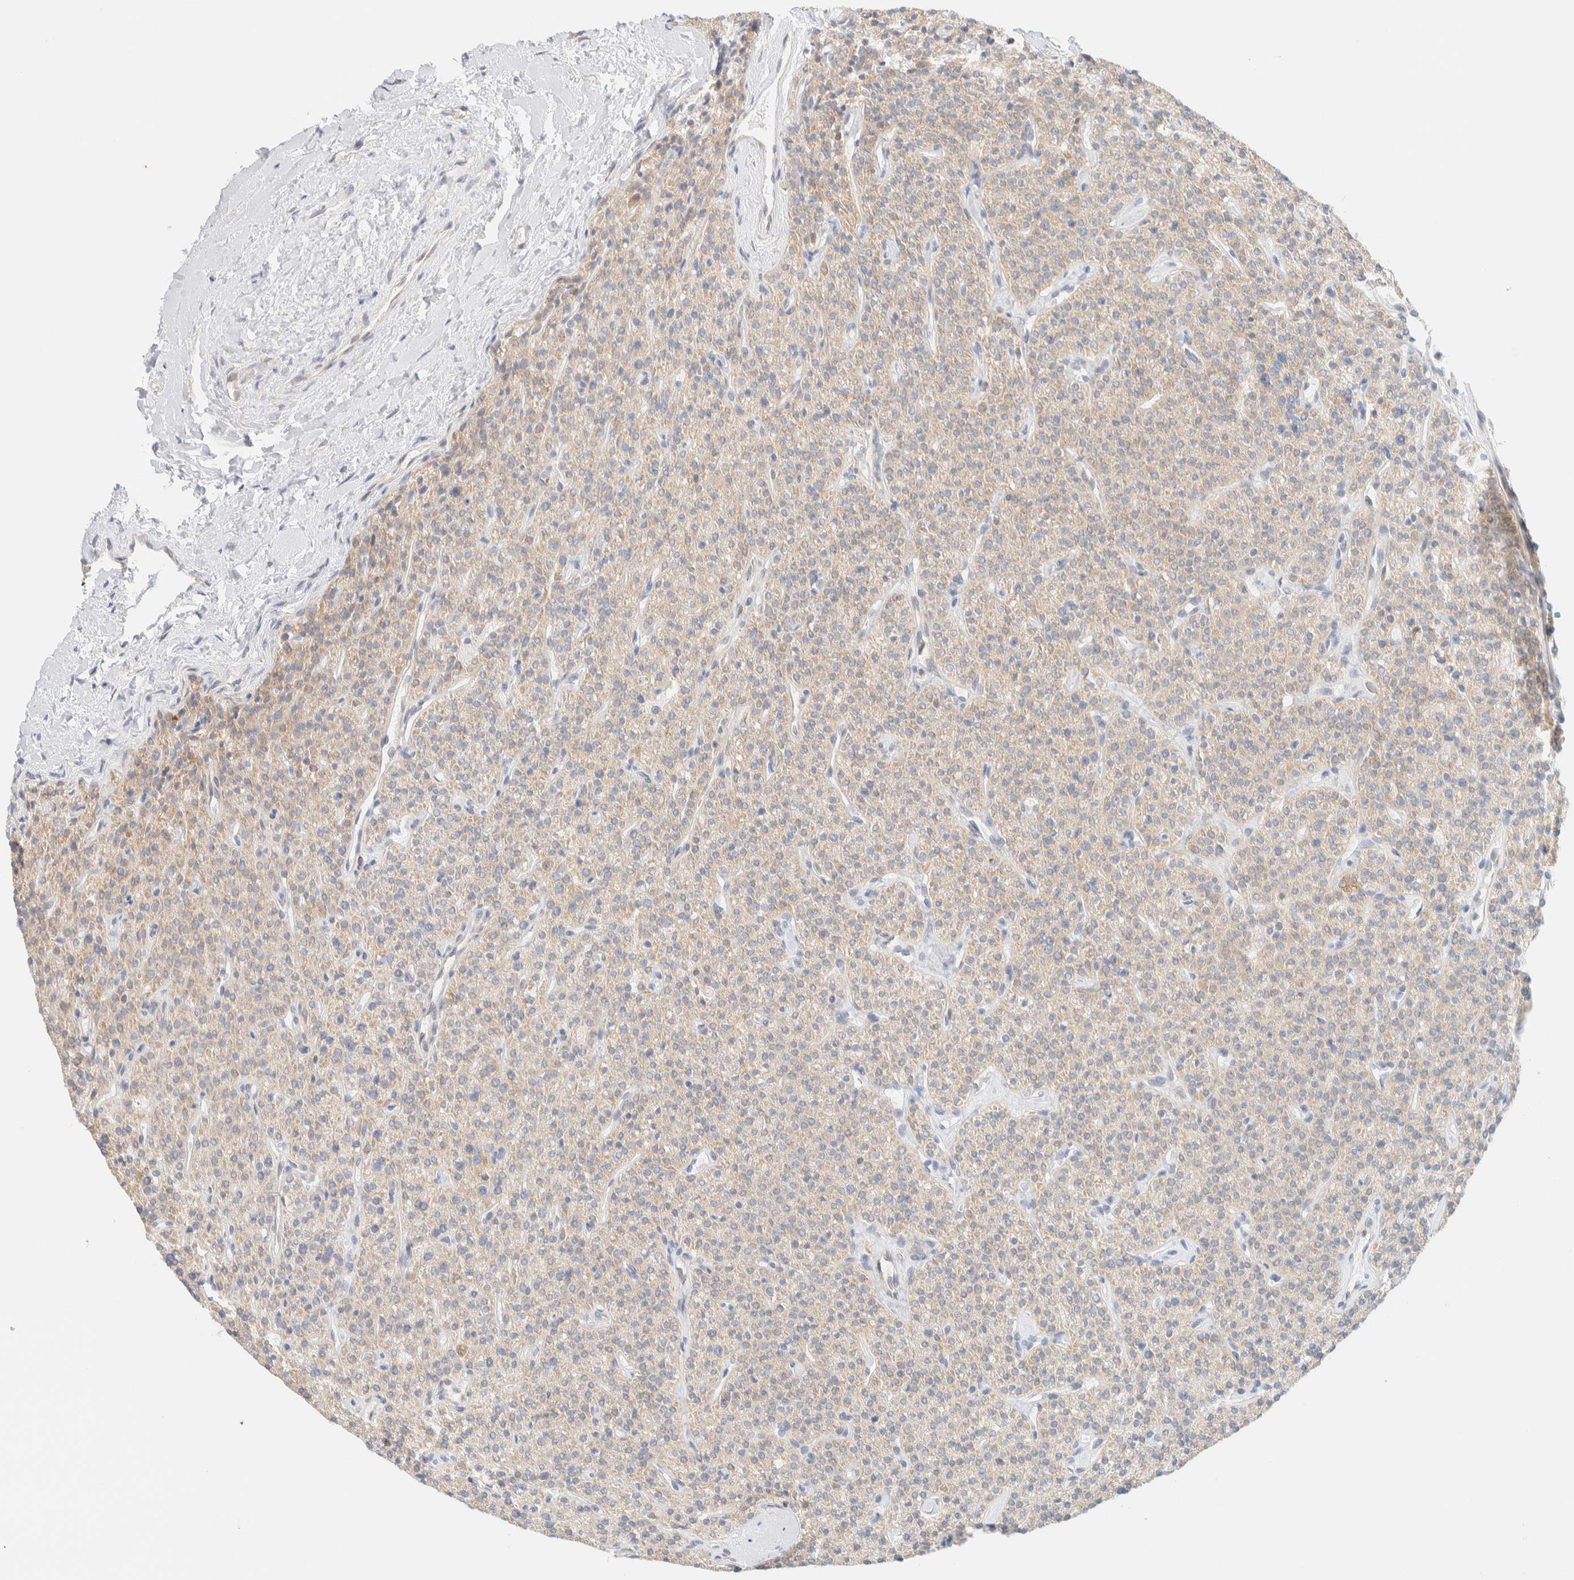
{"staining": {"intensity": "moderate", "quantity": "25%-75%", "location": "cytoplasmic/membranous"}, "tissue": "parathyroid gland", "cell_type": "Glandular cells", "image_type": "normal", "snomed": [{"axis": "morphology", "description": "Normal tissue, NOS"}, {"axis": "topography", "description": "Parathyroid gland"}], "caption": "There is medium levels of moderate cytoplasmic/membranous expression in glandular cells of normal parathyroid gland, as demonstrated by immunohistochemical staining (brown color).", "gene": "NT5C", "patient": {"sex": "male", "age": 46}}